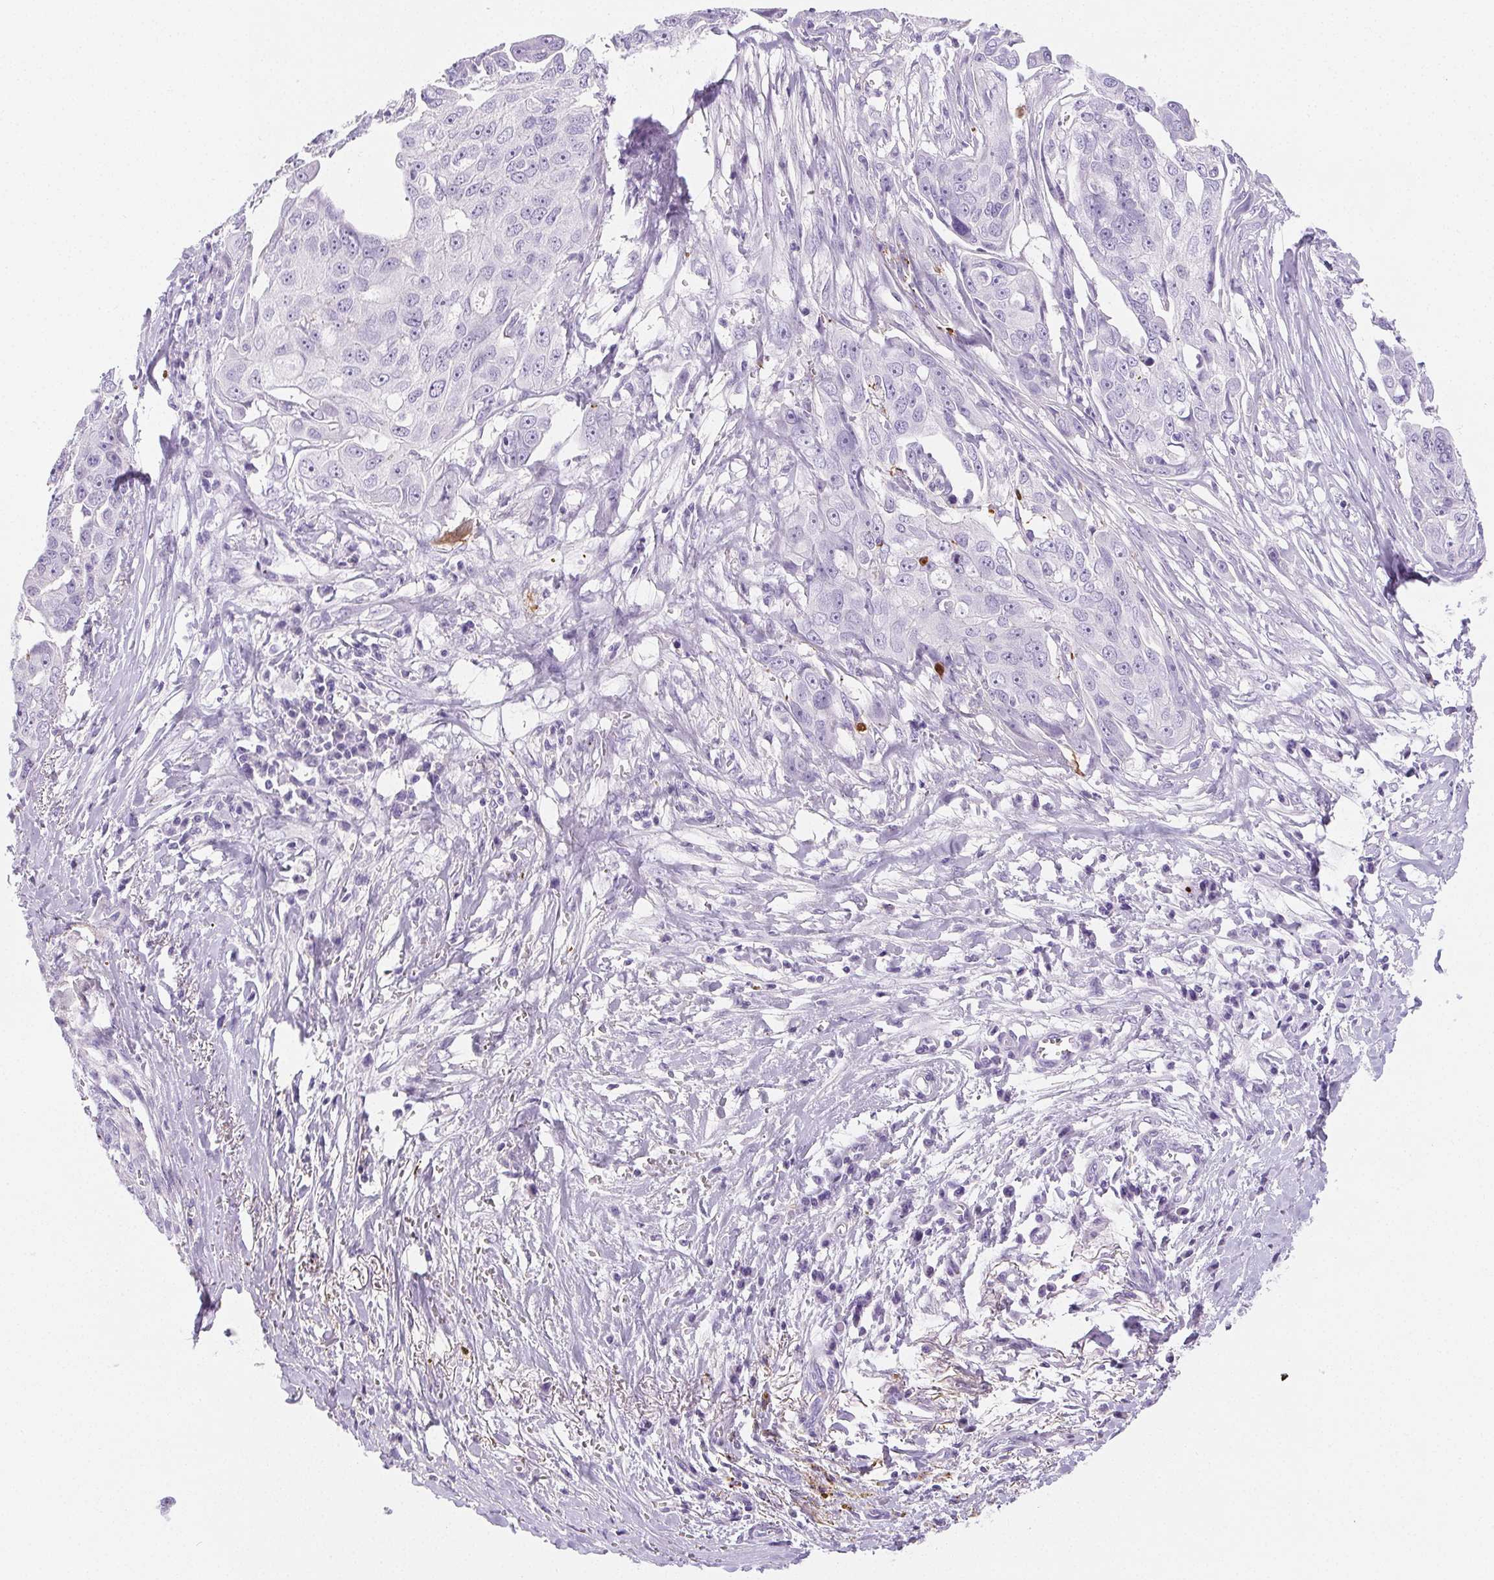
{"staining": {"intensity": "negative", "quantity": "none", "location": "none"}, "tissue": "ovarian cancer", "cell_type": "Tumor cells", "image_type": "cancer", "snomed": [{"axis": "morphology", "description": "Carcinoma, endometroid"}, {"axis": "topography", "description": "Ovary"}], "caption": "DAB (3,3'-diaminobenzidine) immunohistochemical staining of human ovarian cancer (endometroid carcinoma) reveals no significant expression in tumor cells.", "gene": "VTN", "patient": {"sex": "female", "age": 70}}